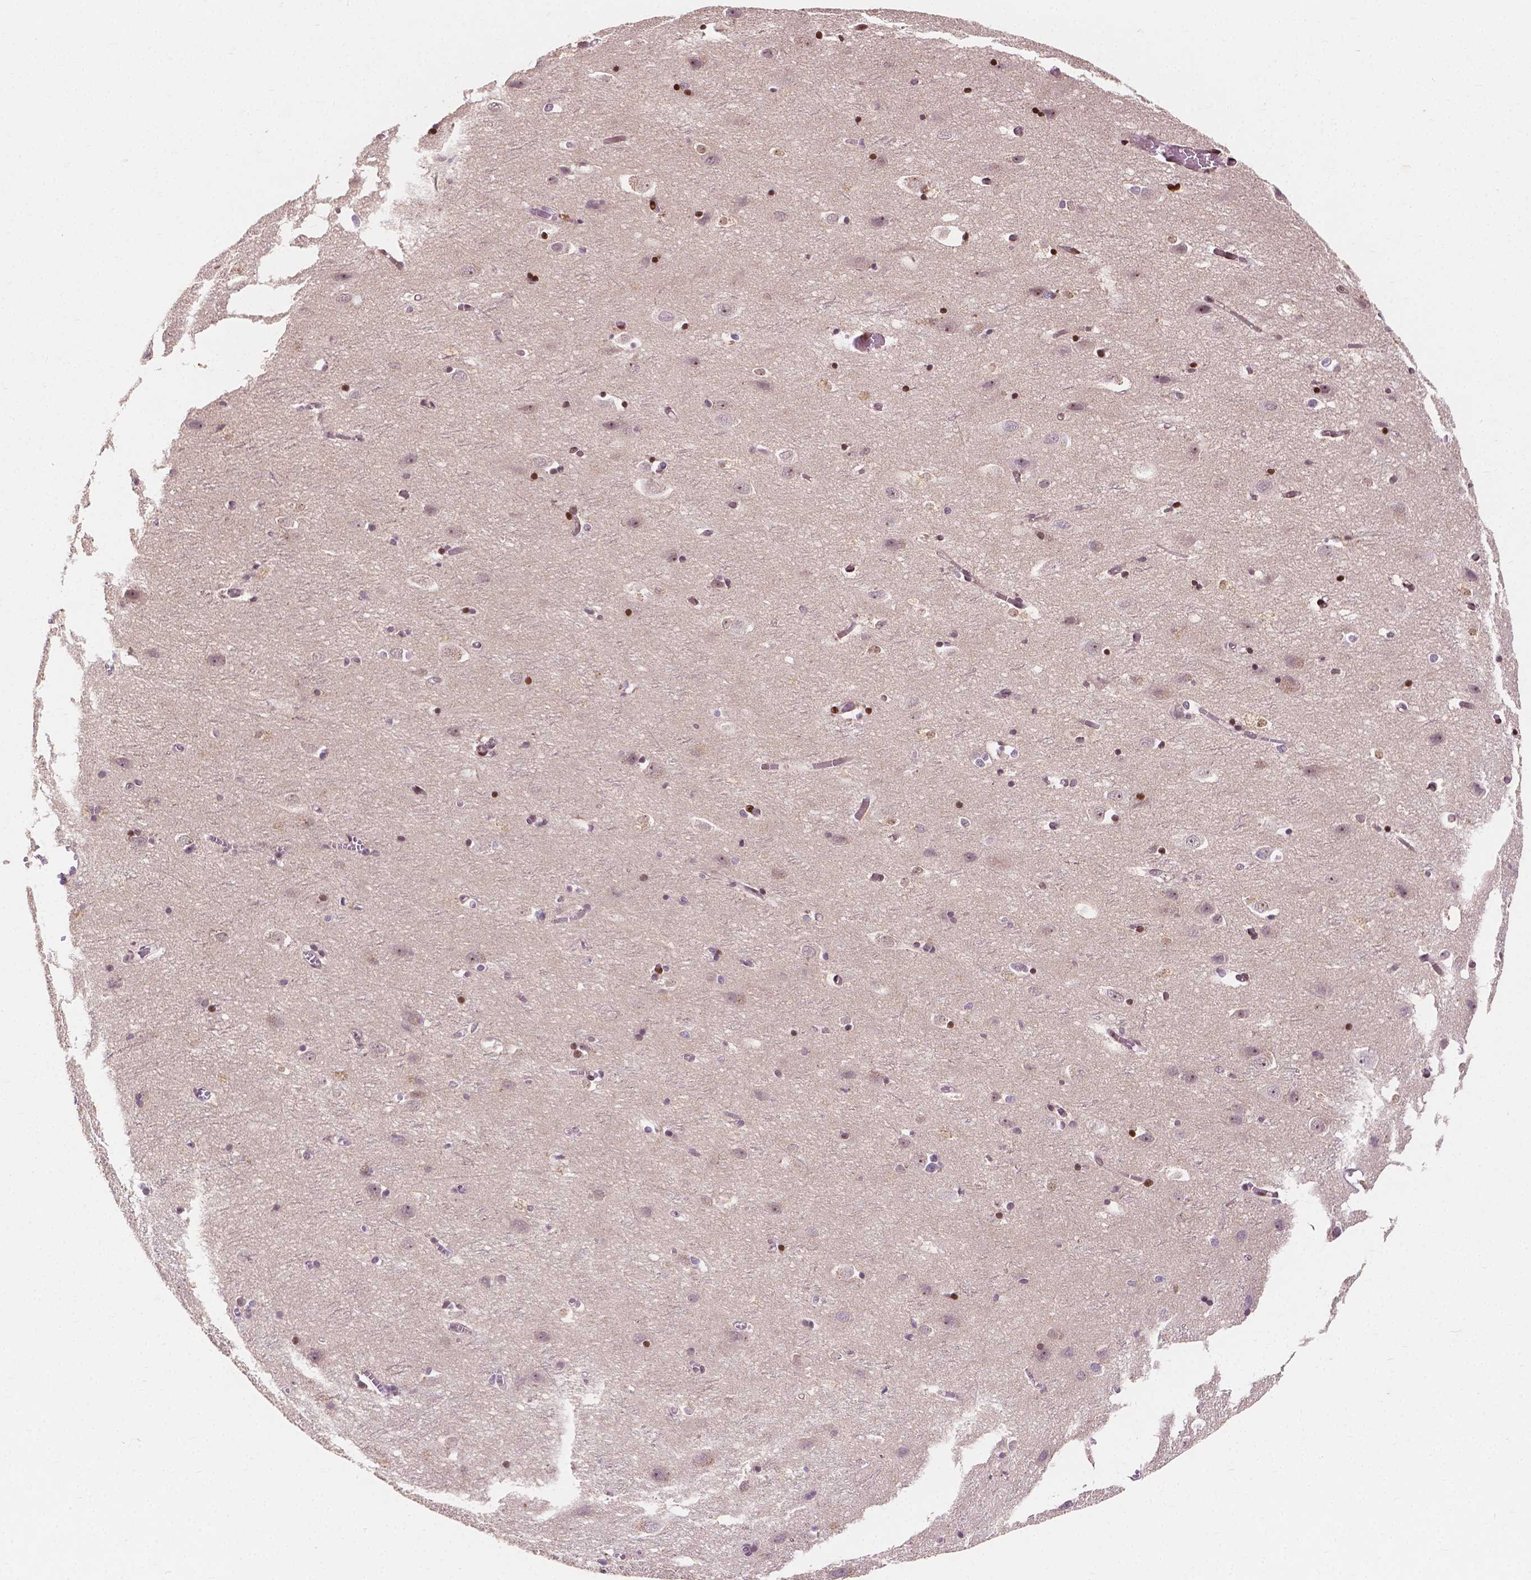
{"staining": {"intensity": "negative", "quantity": "none", "location": "none"}, "tissue": "cerebral cortex", "cell_type": "Endothelial cells", "image_type": "normal", "snomed": [{"axis": "morphology", "description": "Normal tissue, NOS"}, {"axis": "topography", "description": "Cerebral cortex"}], "caption": "IHC of benign human cerebral cortex exhibits no positivity in endothelial cells. (Brightfield microscopy of DAB (3,3'-diaminobenzidine) immunohistochemistry (IHC) at high magnification).", "gene": "PTPN18", "patient": {"sex": "male", "age": 70}}